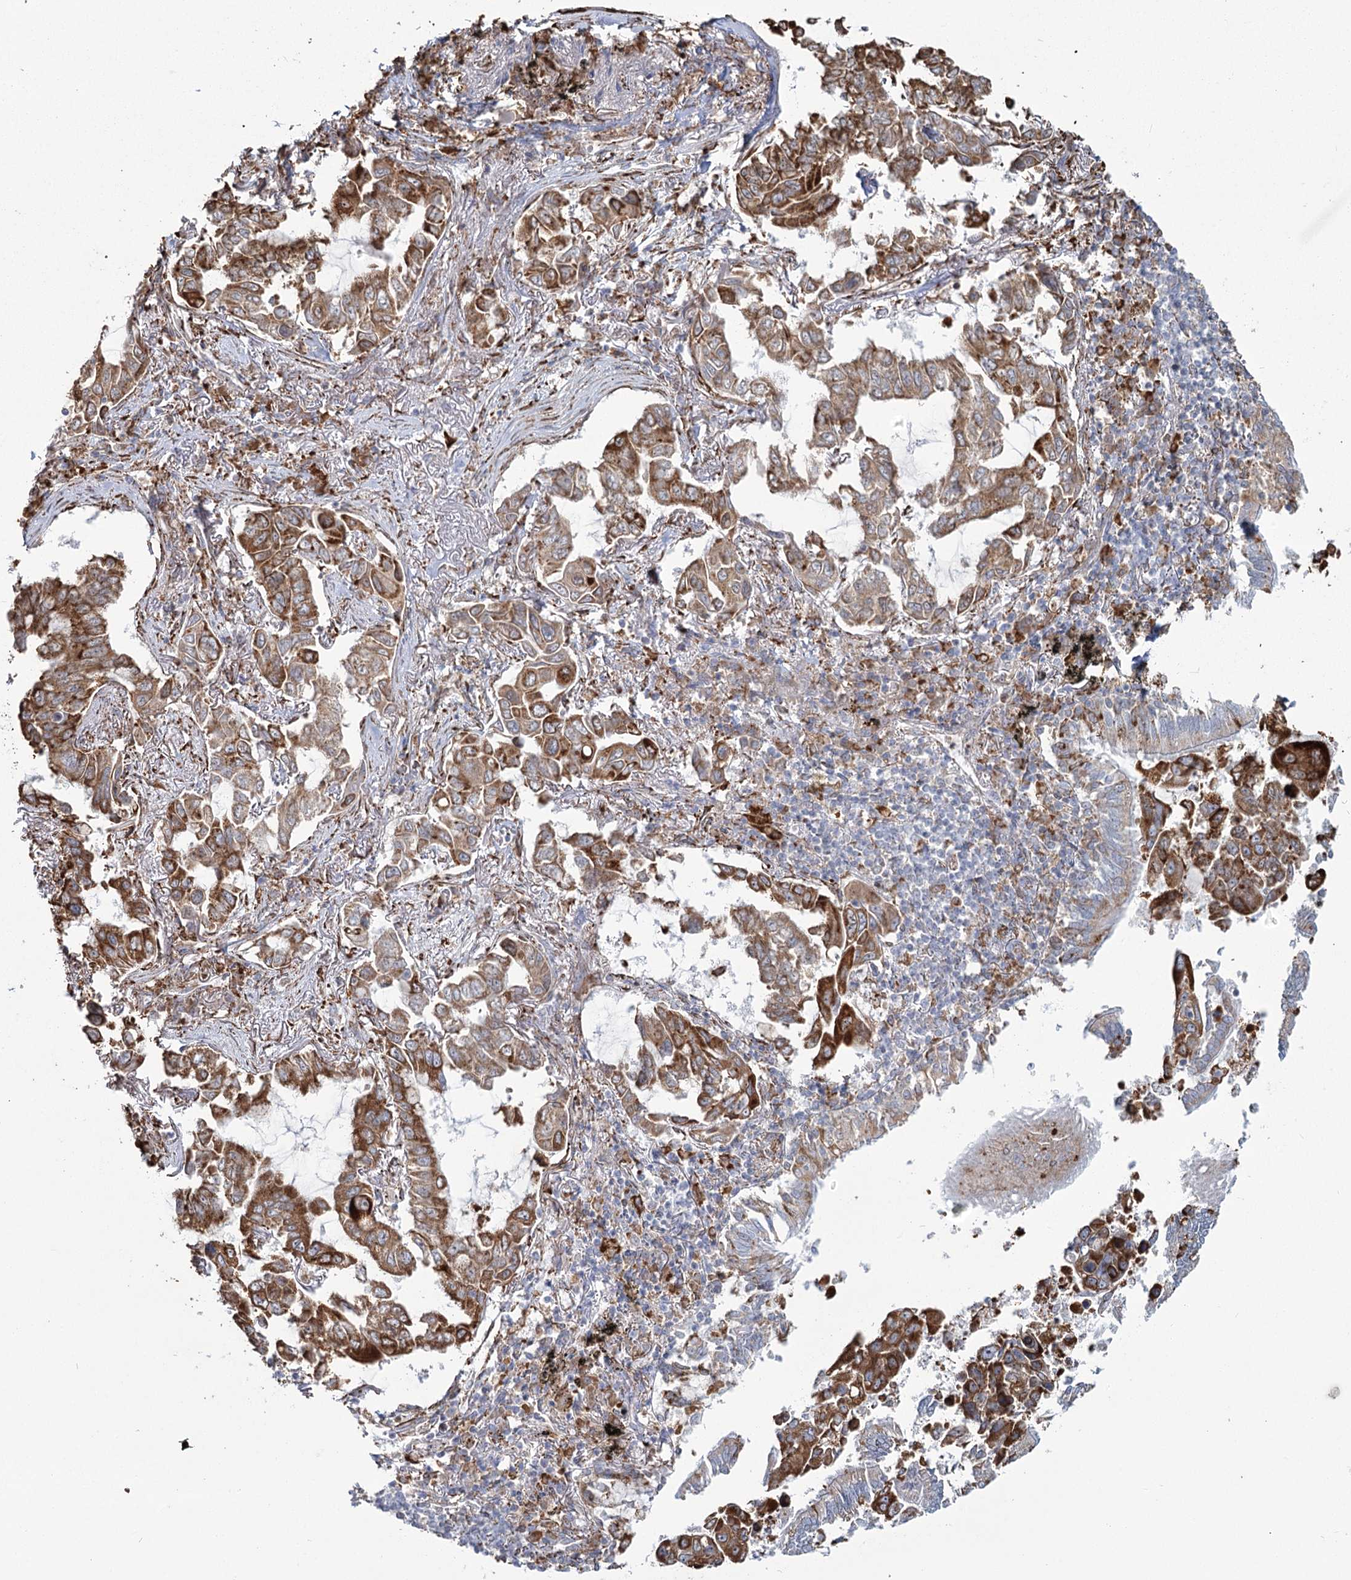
{"staining": {"intensity": "strong", "quantity": ">75%", "location": "cytoplasmic/membranous"}, "tissue": "lung cancer", "cell_type": "Tumor cells", "image_type": "cancer", "snomed": [{"axis": "morphology", "description": "Adenocarcinoma, NOS"}, {"axis": "topography", "description": "Lung"}], "caption": "Protein staining of adenocarcinoma (lung) tissue exhibits strong cytoplasmic/membranous positivity in about >75% of tumor cells.", "gene": "ZCCHC9", "patient": {"sex": "male", "age": 64}}